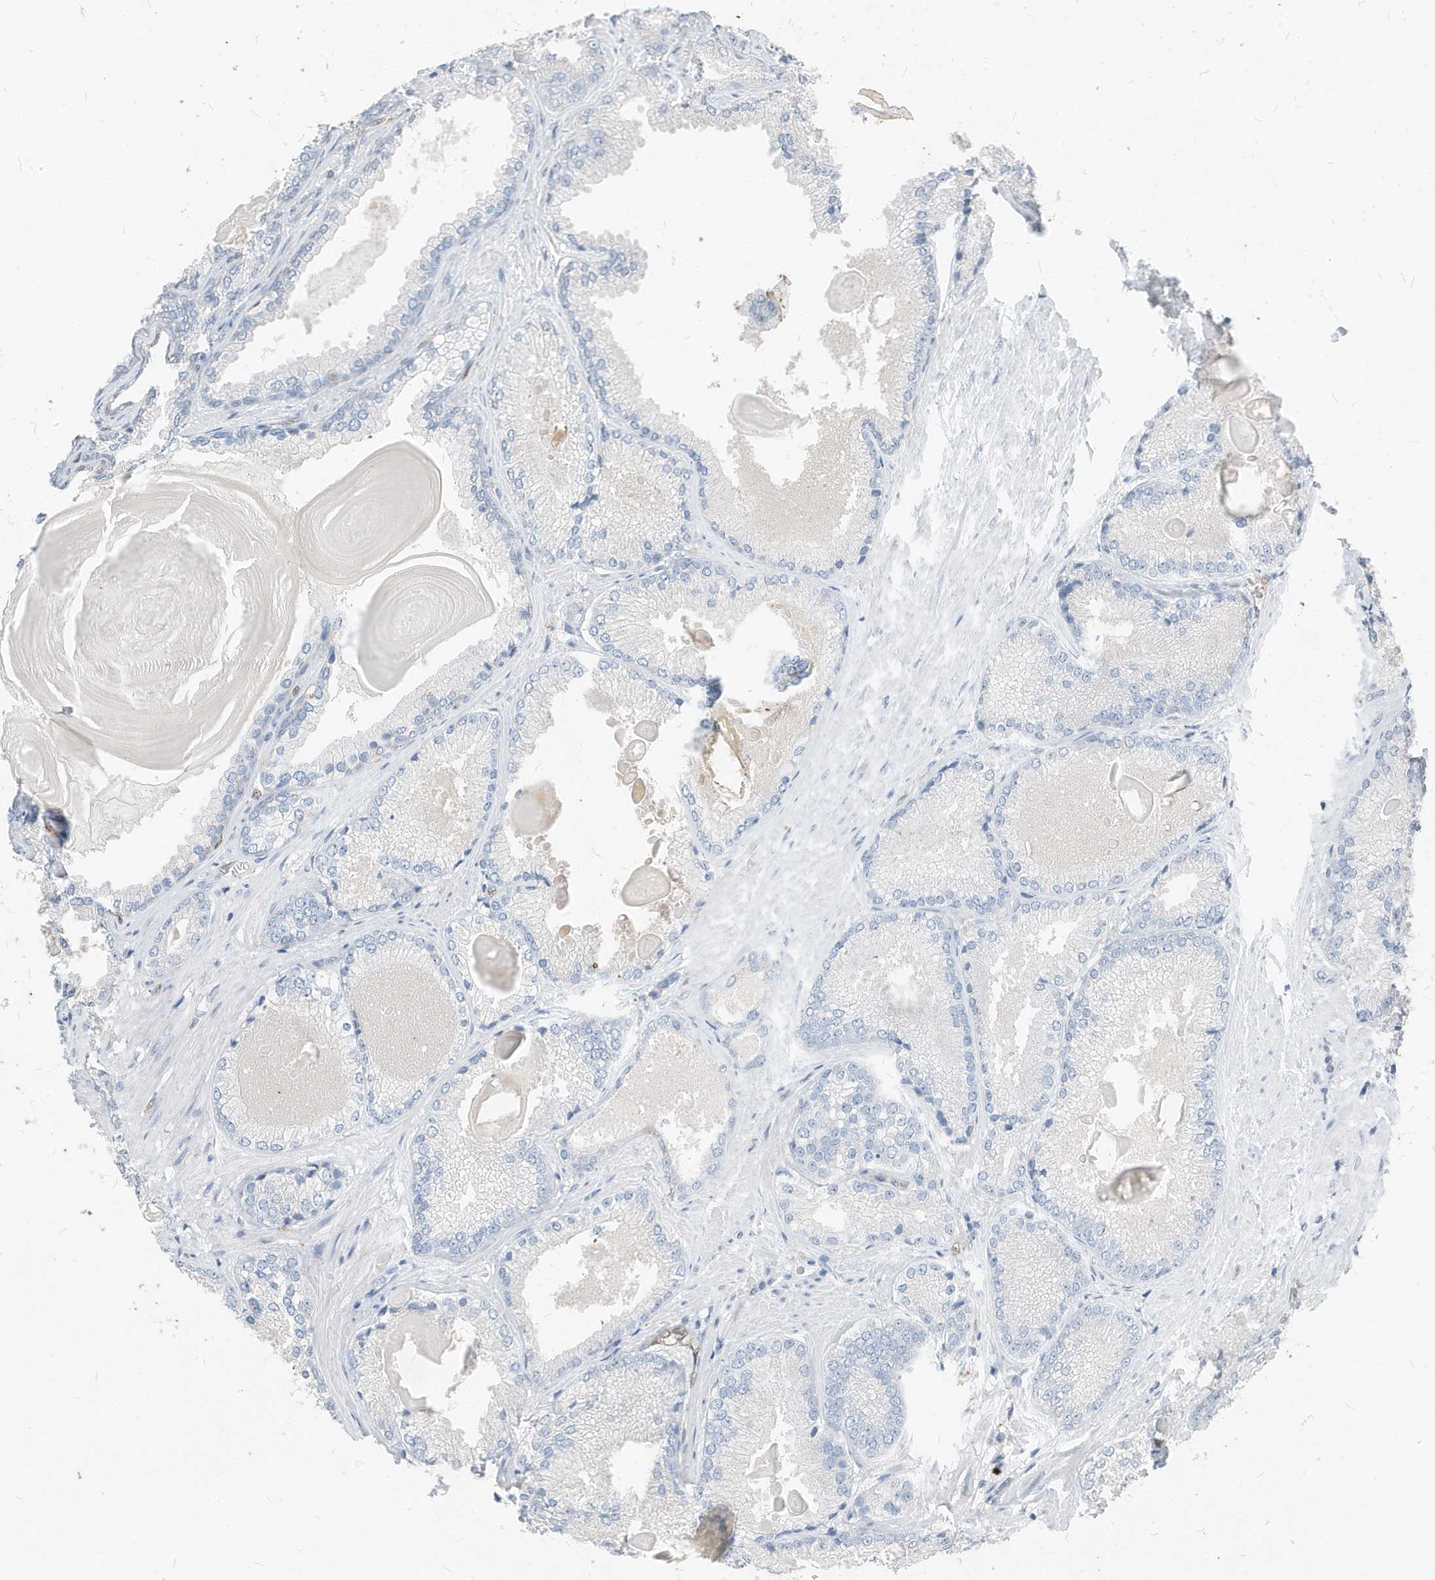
{"staining": {"intensity": "negative", "quantity": "none", "location": "none"}, "tissue": "prostate cancer", "cell_type": "Tumor cells", "image_type": "cancer", "snomed": [{"axis": "morphology", "description": "Adenocarcinoma, High grade"}, {"axis": "topography", "description": "Prostate"}], "caption": "IHC histopathology image of human prostate cancer stained for a protein (brown), which reveals no staining in tumor cells.", "gene": "NCOA7", "patient": {"sex": "male", "age": 66}}